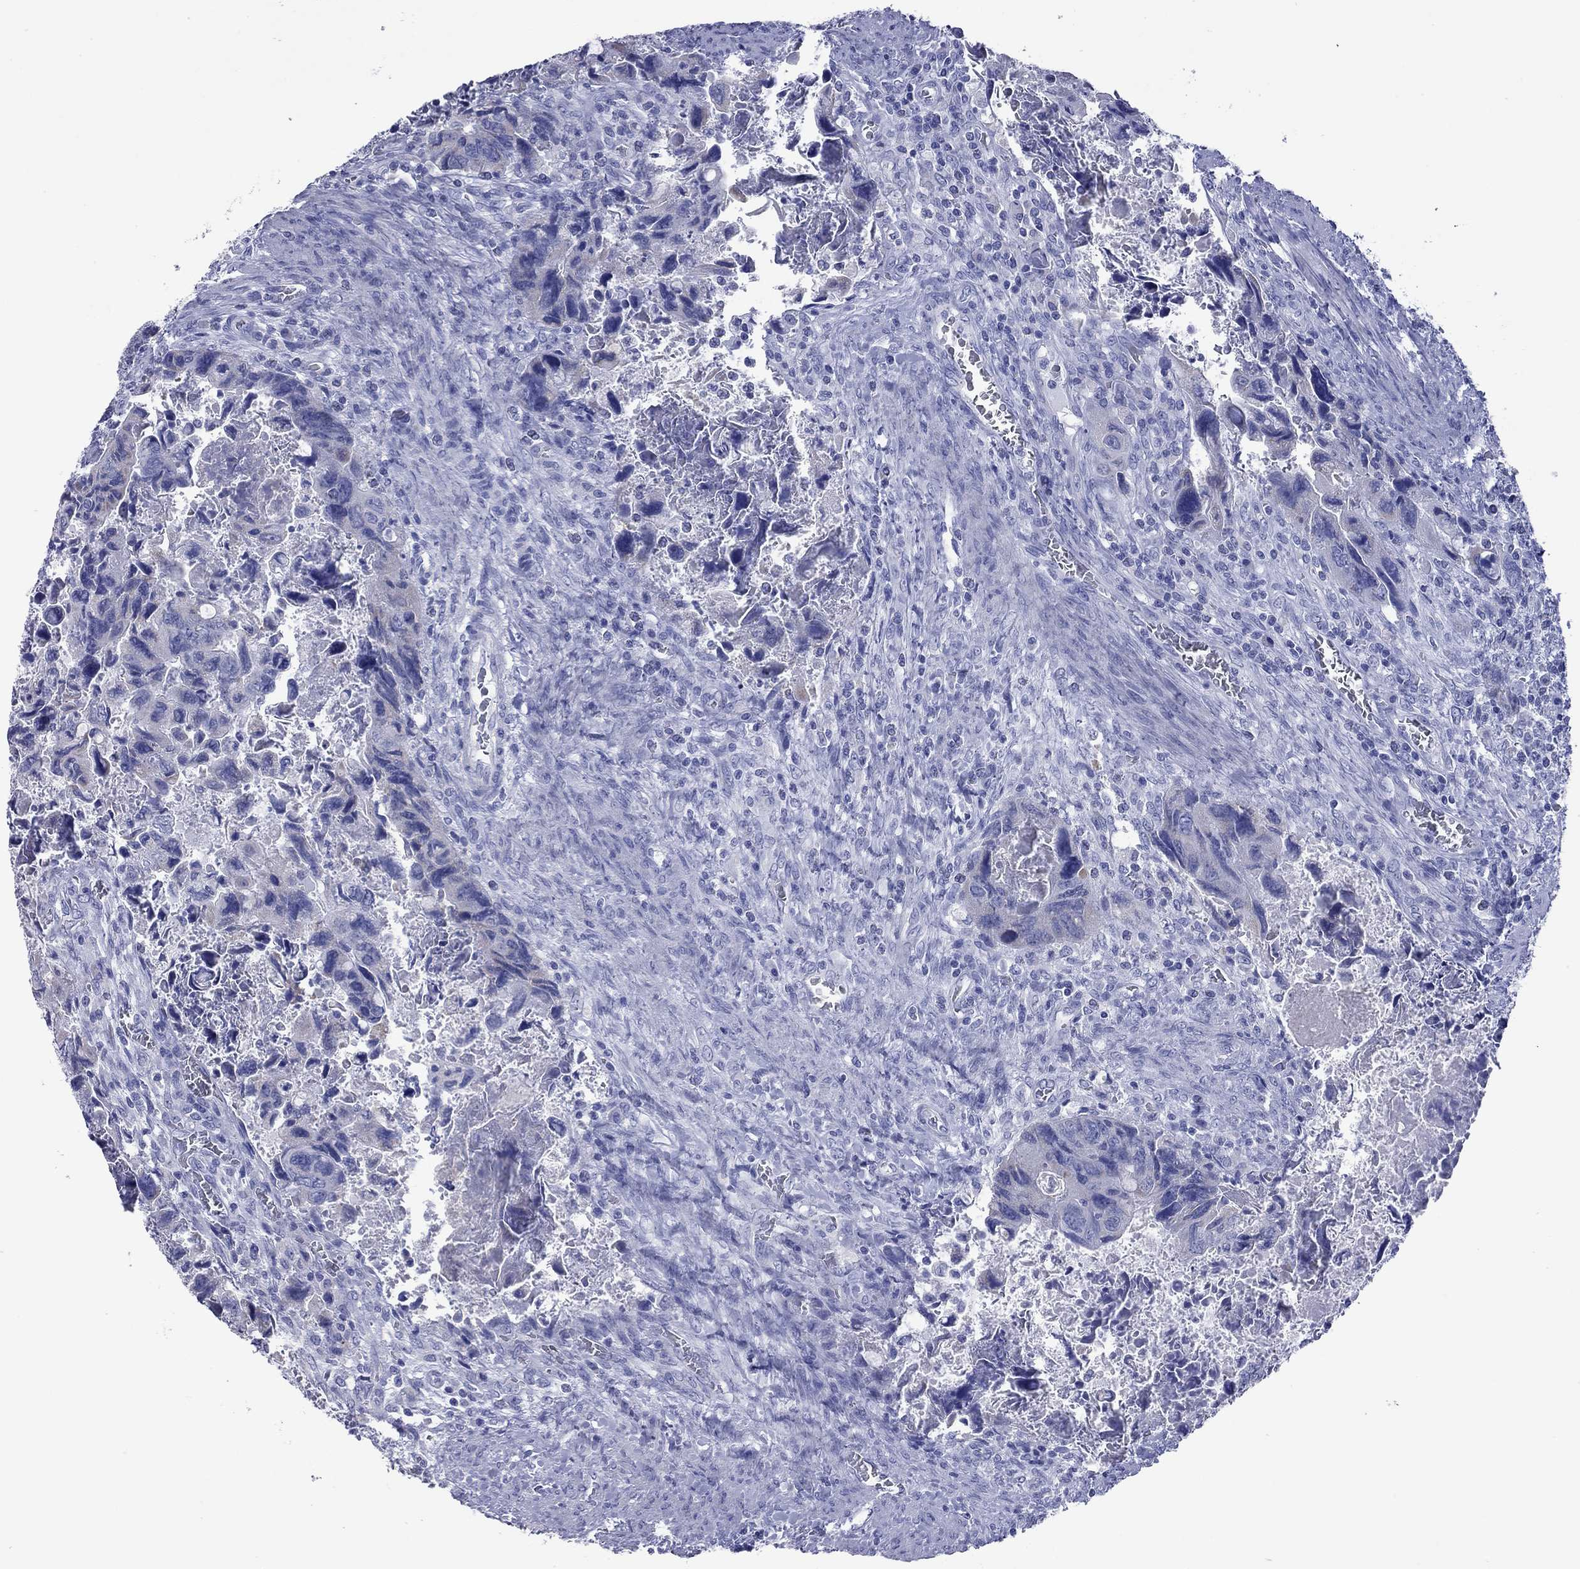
{"staining": {"intensity": "negative", "quantity": "none", "location": "none"}, "tissue": "colorectal cancer", "cell_type": "Tumor cells", "image_type": "cancer", "snomed": [{"axis": "morphology", "description": "Adenocarcinoma, NOS"}, {"axis": "topography", "description": "Rectum"}], "caption": "Micrograph shows no protein positivity in tumor cells of adenocarcinoma (colorectal) tissue.", "gene": "VSIG10", "patient": {"sex": "male", "age": 62}}